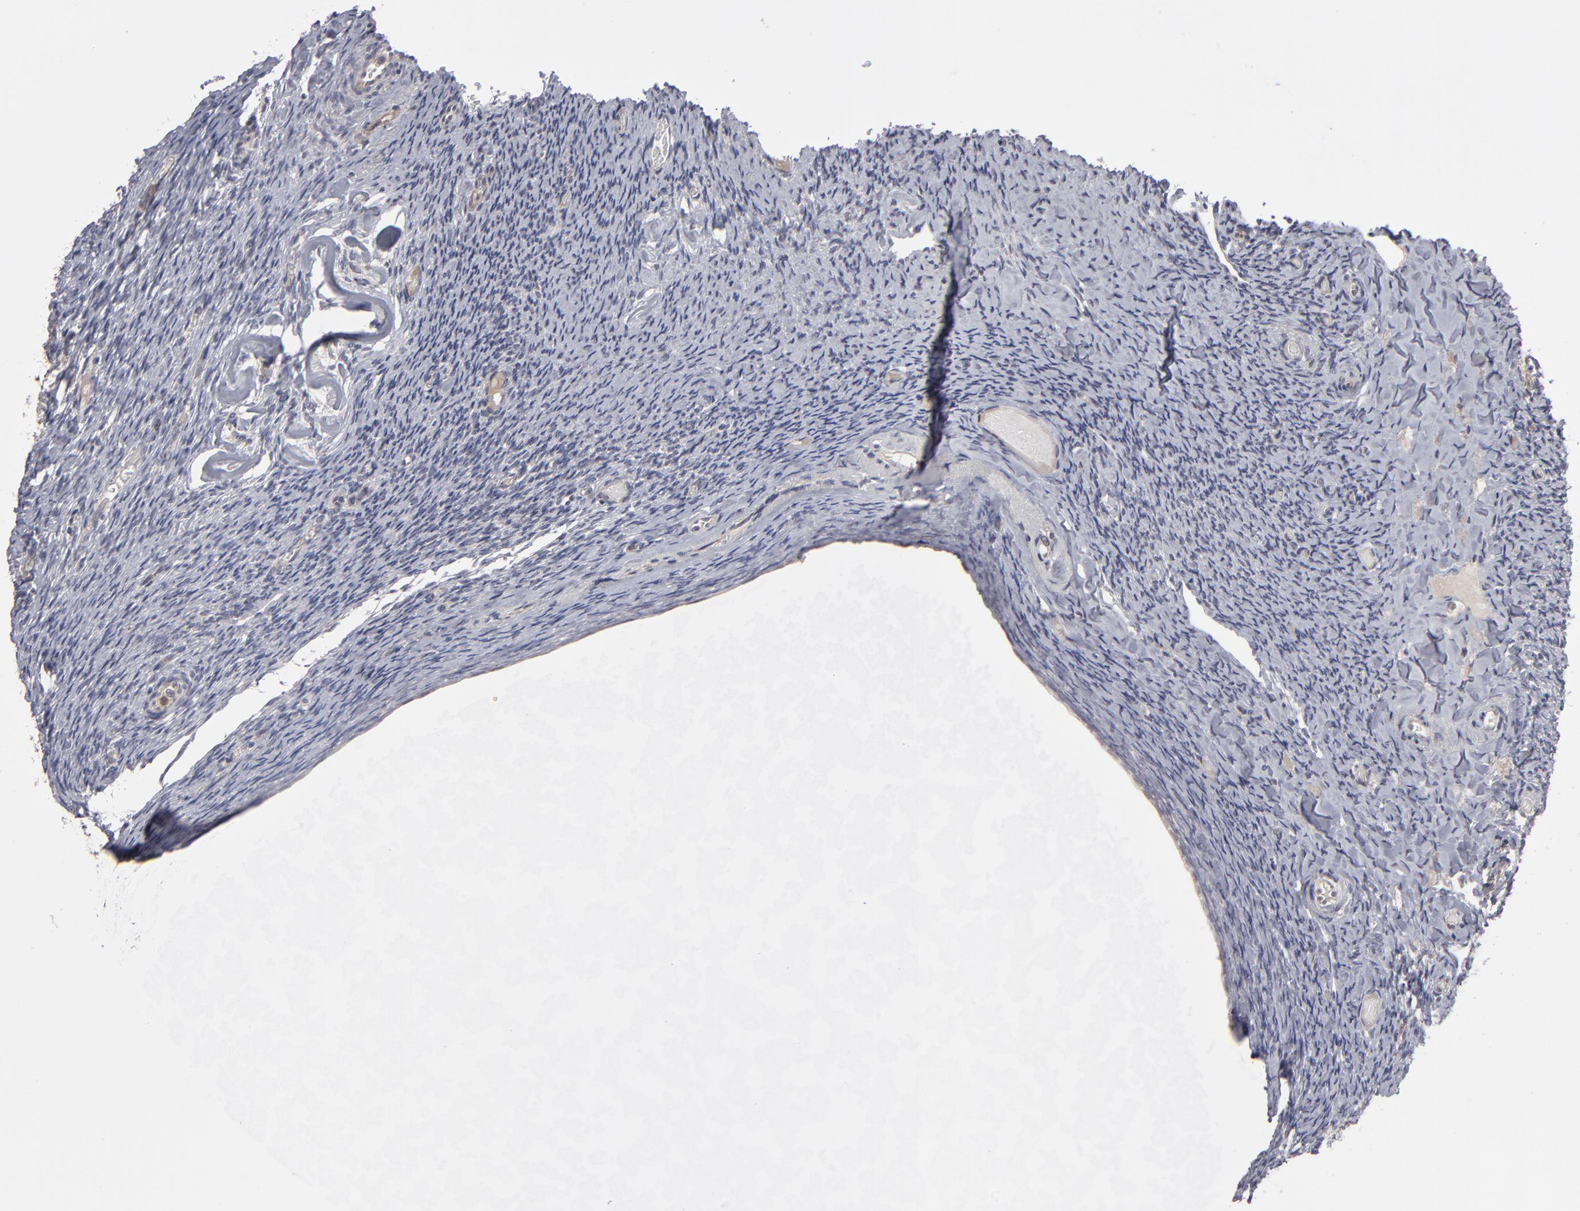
{"staining": {"intensity": "weak", "quantity": "25%-75%", "location": "cytoplasmic/membranous"}, "tissue": "ovary", "cell_type": "Ovarian stroma cells", "image_type": "normal", "snomed": [{"axis": "morphology", "description": "Normal tissue, NOS"}, {"axis": "topography", "description": "Ovary"}], "caption": "Ovary was stained to show a protein in brown. There is low levels of weak cytoplasmic/membranous positivity in approximately 25%-75% of ovarian stroma cells. (Stains: DAB in brown, nuclei in blue, Microscopy: brightfield microscopy at high magnification).", "gene": "GLCCI1", "patient": {"sex": "female", "age": 60}}